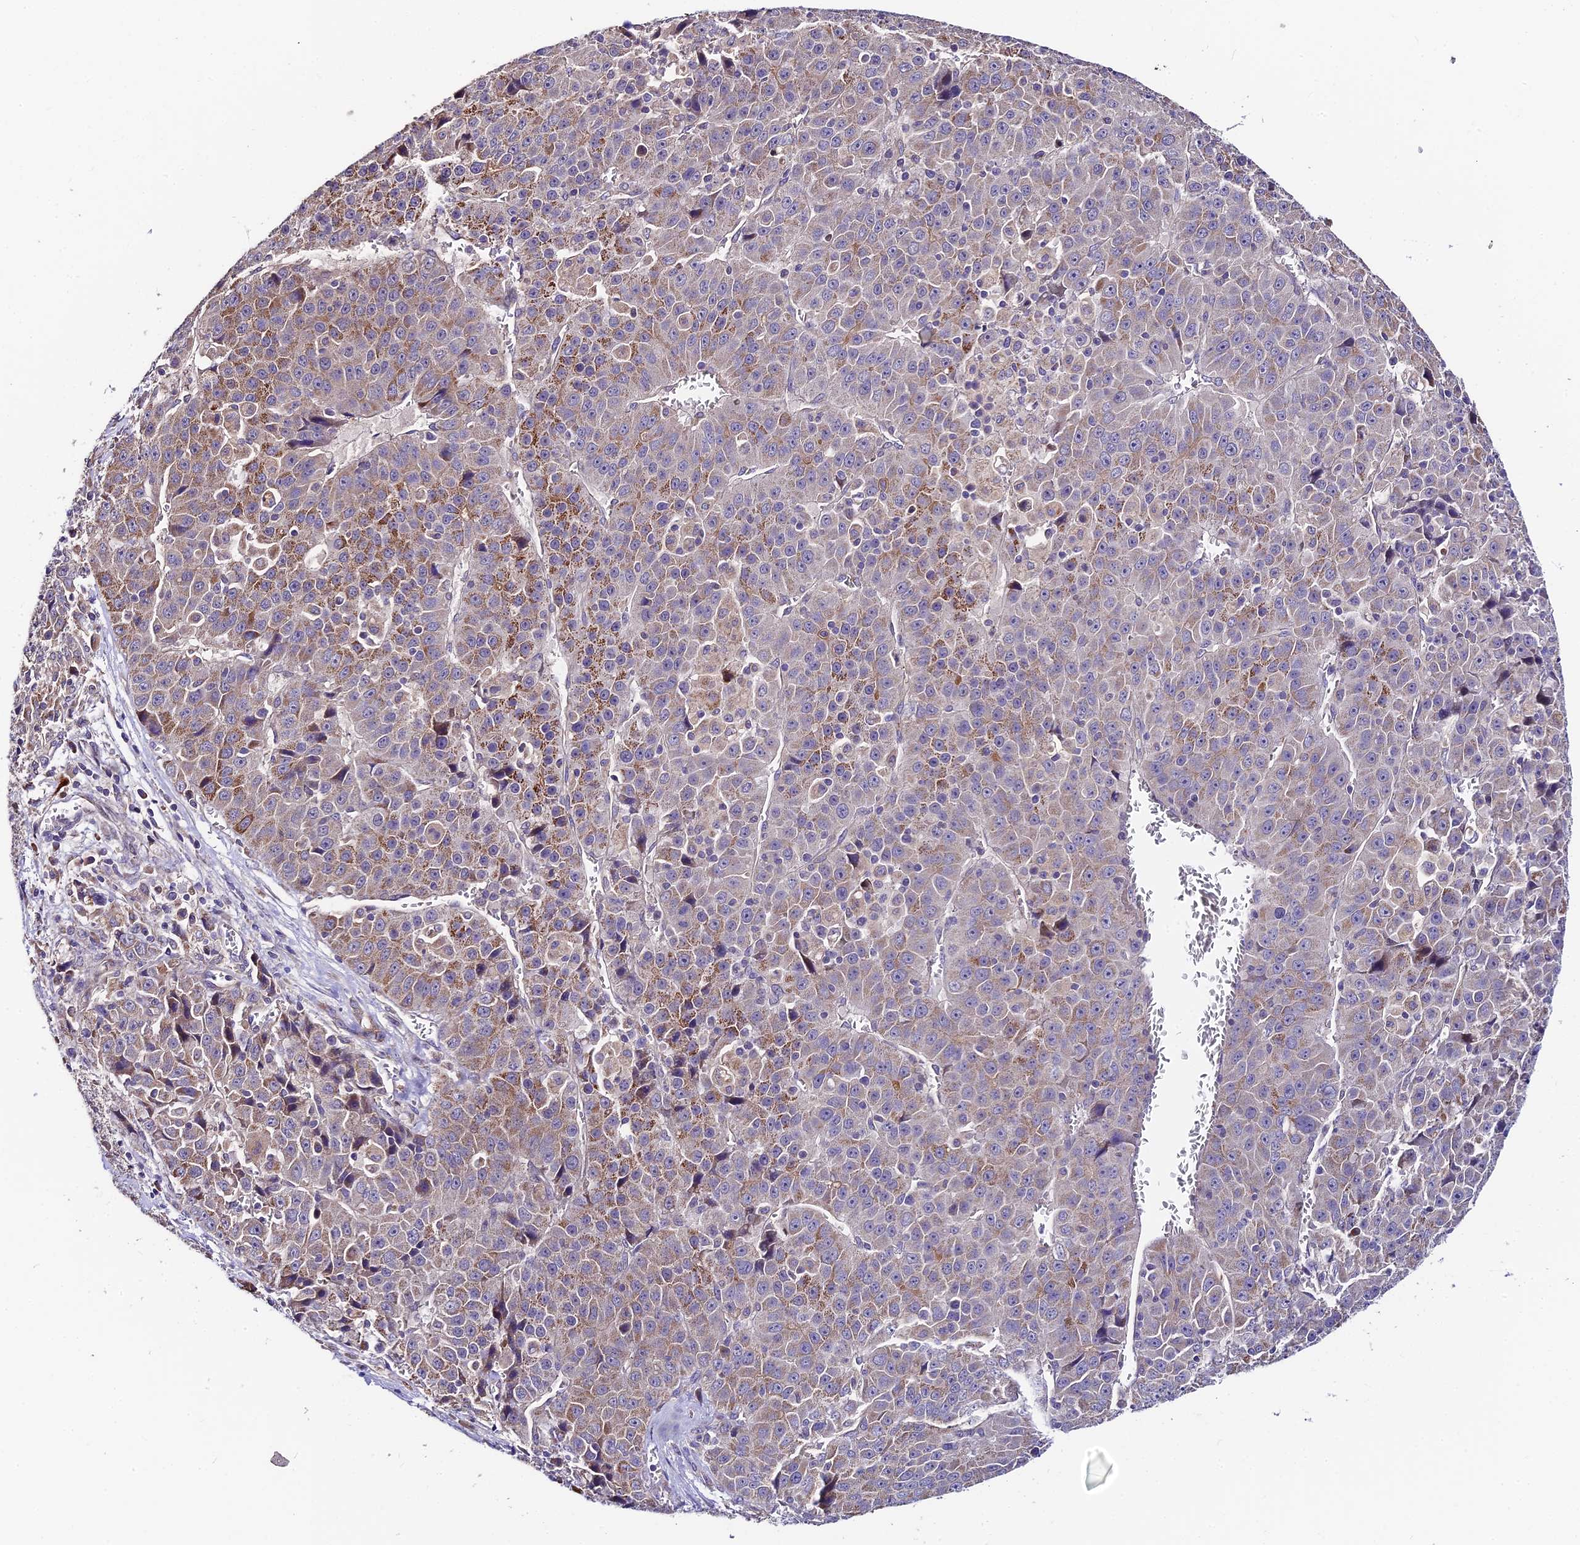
{"staining": {"intensity": "moderate", "quantity": "25%-75%", "location": "cytoplasmic/membranous"}, "tissue": "liver cancer", "cell_type": "Tumor cells", "image_type": "cancer", "snomed": [{"axis": "morphology", "description": "Carcinoma, Hepatocellular, NOS"}, {"axis": "topography", "description": "Liver"}], "caption": "Liver hepatocellular carcinoma stained with DAB immunohistochemistry shows medium levels of moderate cytoplasmic/membranous expression in about 25%-75% of tumor cells.", "gene": "C3orf20", "patient": {"sex": "female", "age": 53}}